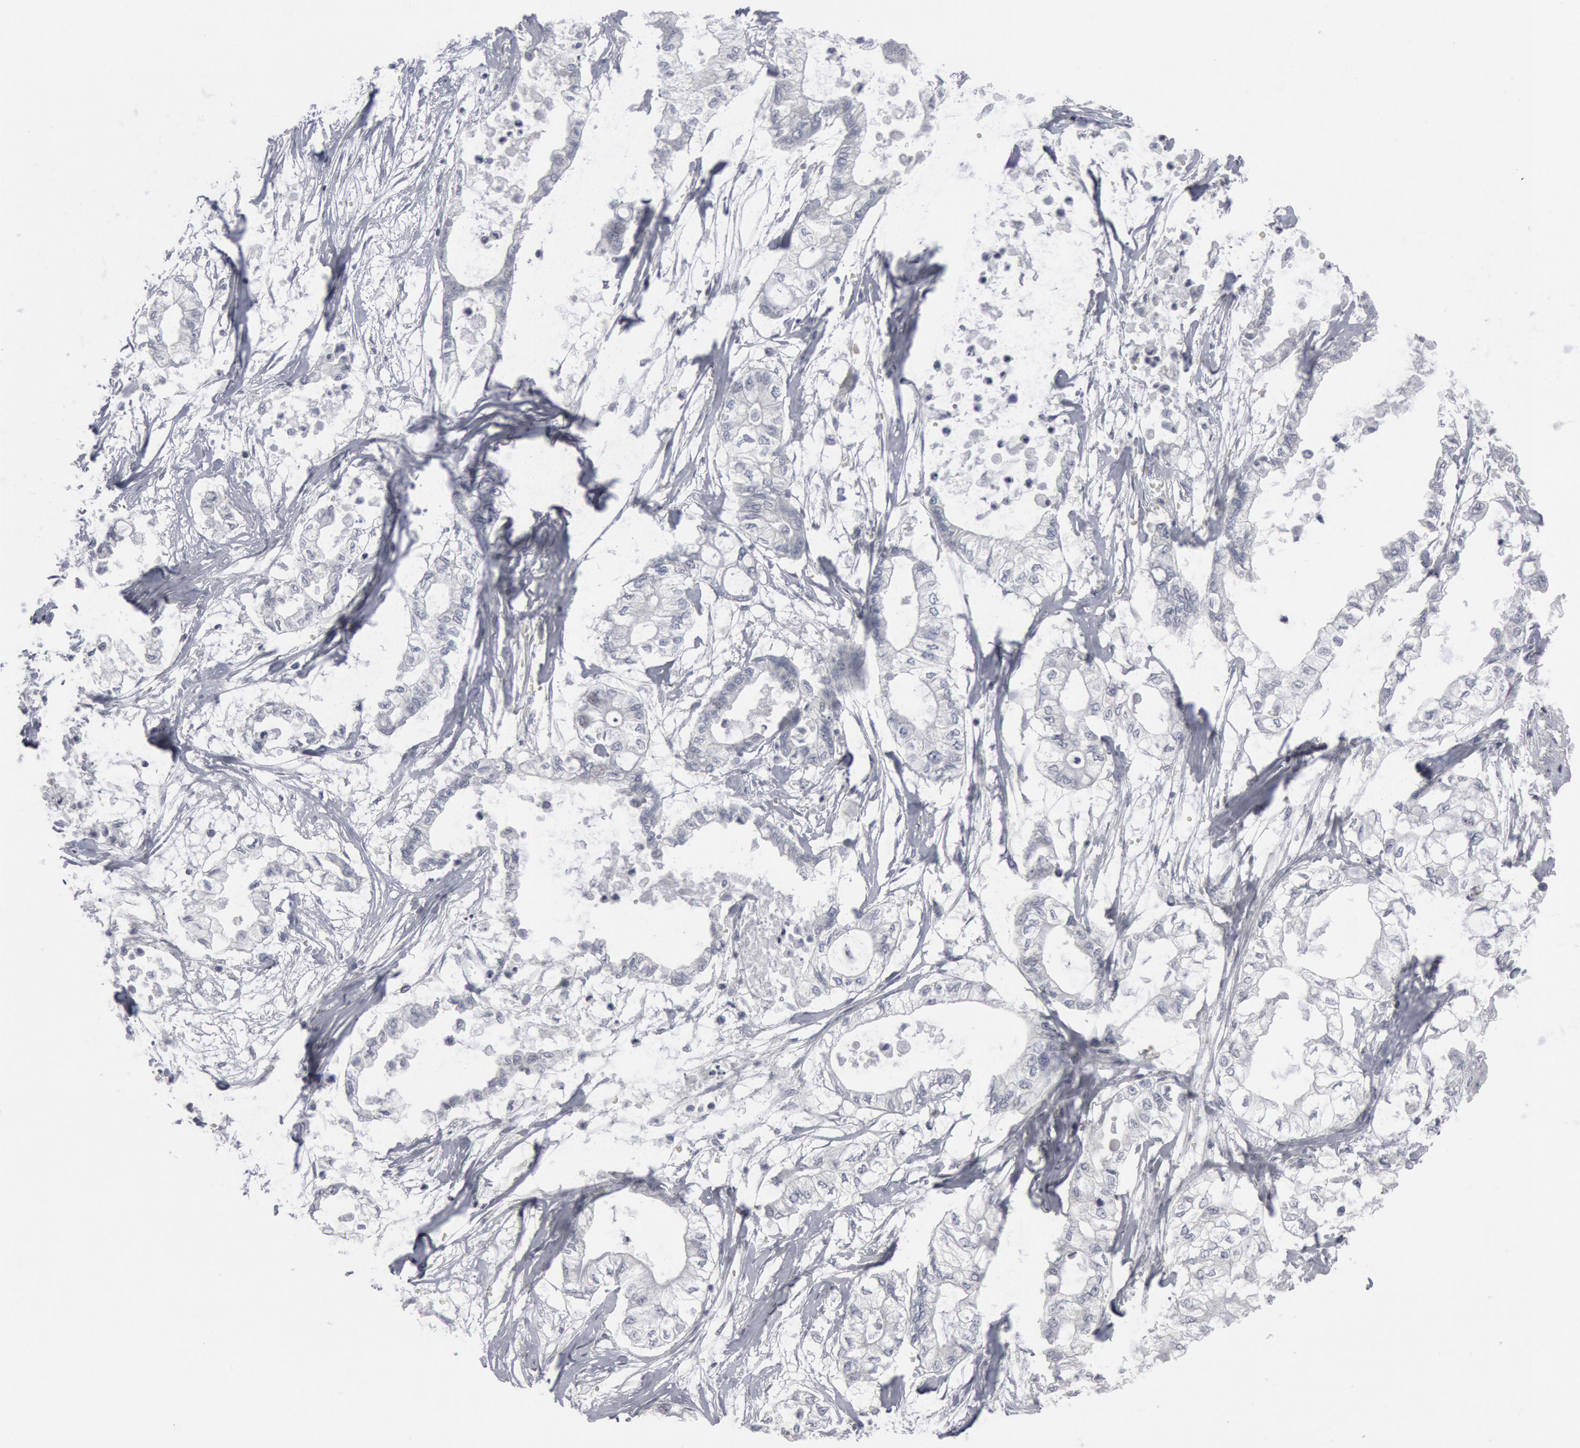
{"staining": {"intensity": "negative", "quantity": "none", "location": "none"}, "tissue": "pancreatic cancer", "cell_type": "Tumor cells", "image_type": "cancer", "snomed": [{"axis": "morphology", "description": "Adenocarcinoma, NOS"}, {"axis": "topography", "description": "Pancreas"}], "caption": "Immunohistochemistry (IHC) photomicrograph of neoplastic tissue: human pancreatic adenocarcinoma stained with DAB (3,3'-diaminobenzidine) shows no significant protein staining in tumor cells.", "gene": "DMC1", "patient": {"sex": "male", "age": 79}}